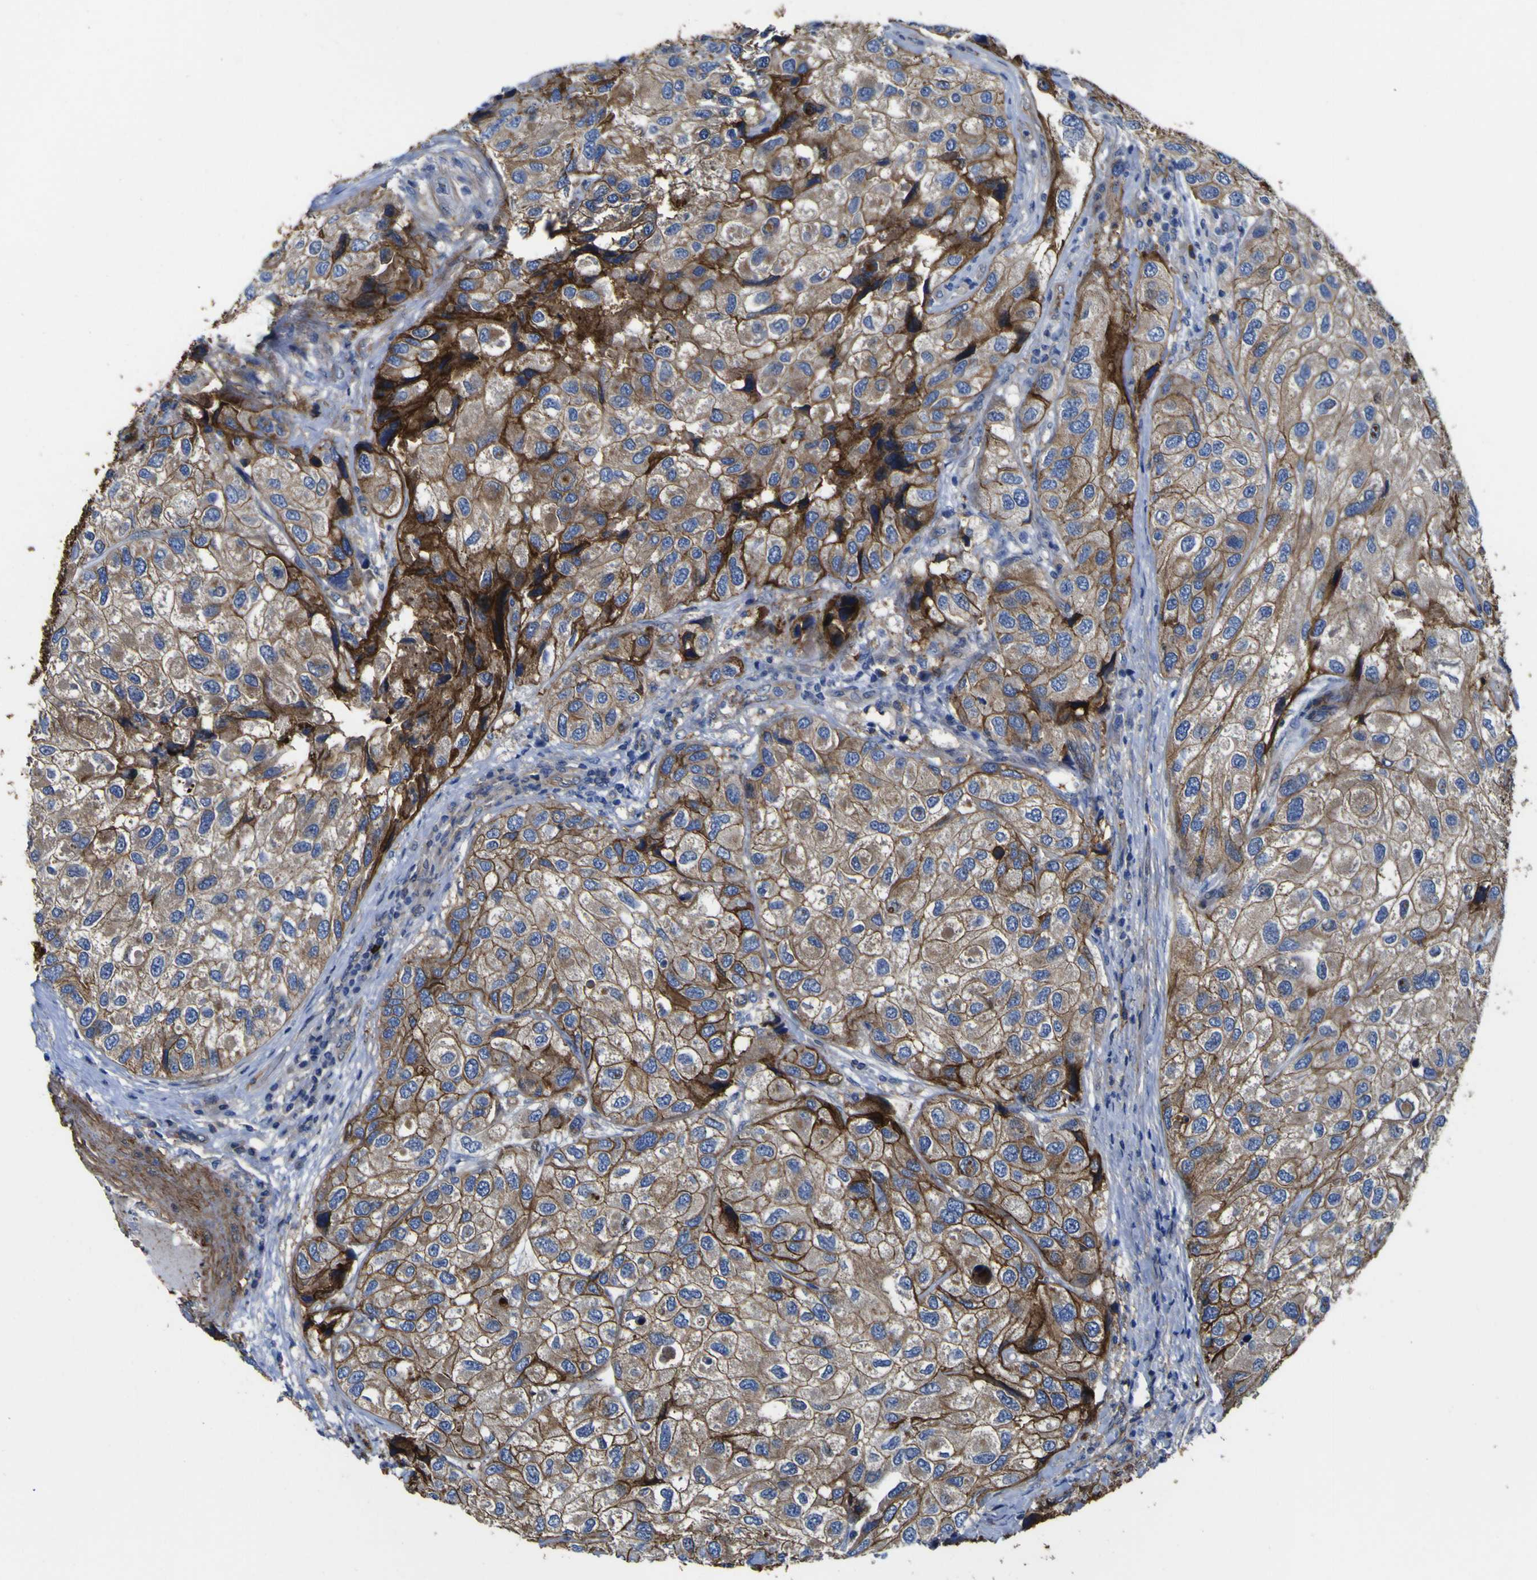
{"staining": {"intensity": "moderate", "quantity": ">75%", "location": "cytoplasmic/membranous"}, "tissue": "urothelial cancer", "cell_type": "Tumor cells", "image_type": "cancer", "snomed": [{"axis": "morphology", "description": "Urothelial carcinoma, High grade"}, {"axis": "topography", "description": "Urinary bladder"}], "caption": "An immunohistochemistry histopathology image of neoplastic tissue is shown. Protein staining in brown highlights moderate cytoplasmic/membranous positivity in urothelial carcinoma (high-grade) within tumor cells.", "gene": "CD151", "patient": {"sex": "female", "age": 64}}